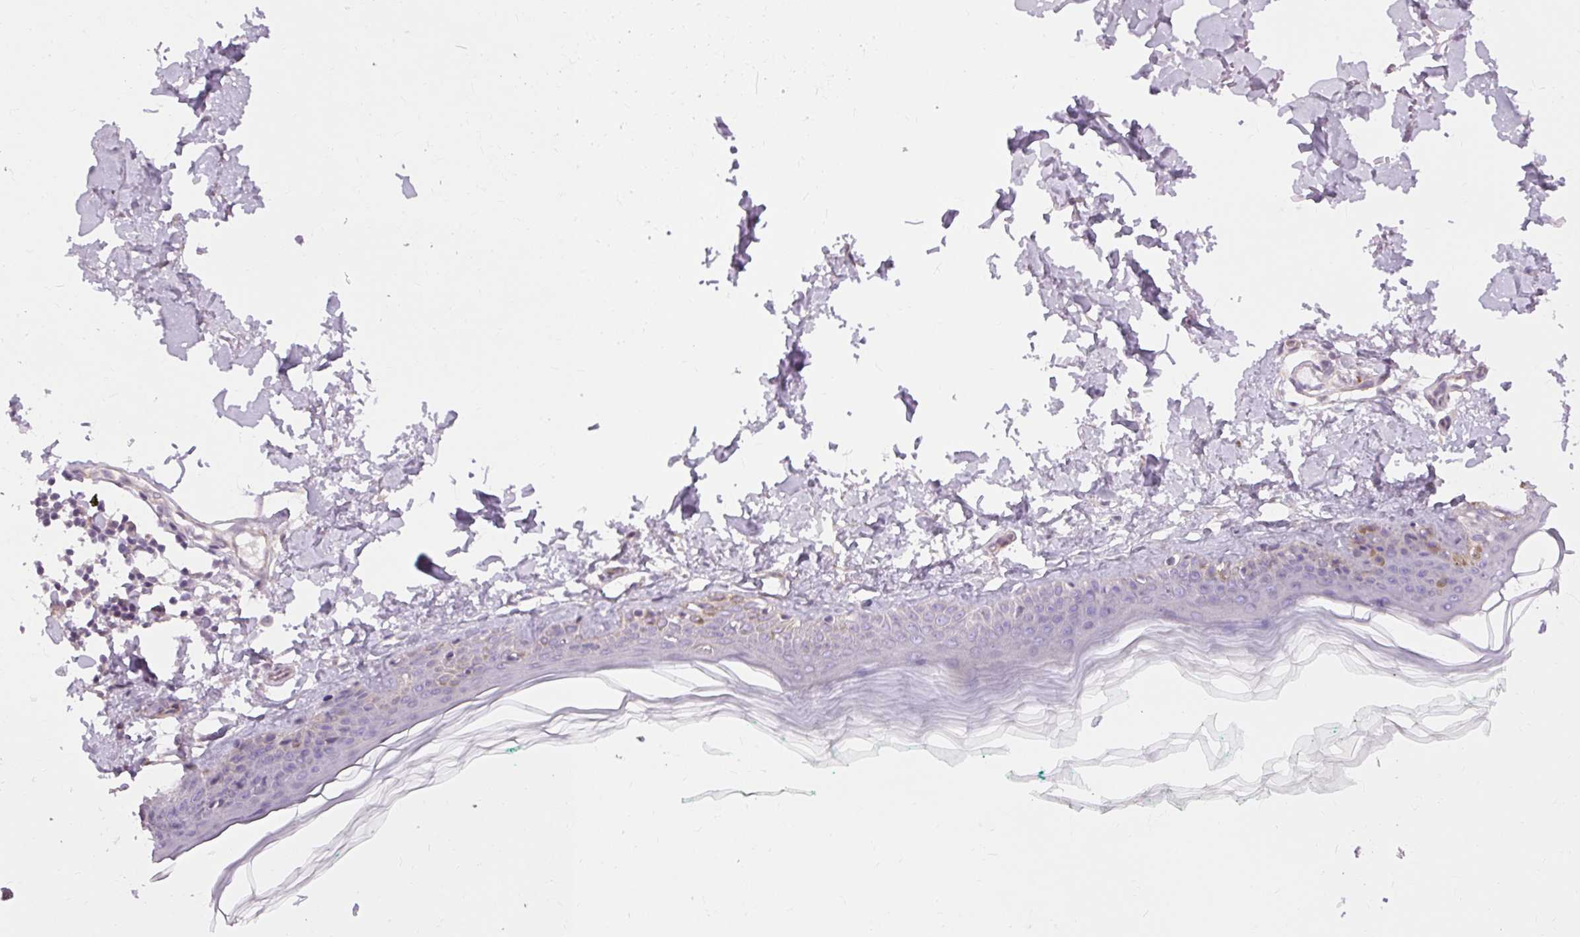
{"staining": {"intensity": "negative", "quantity": "none", "location": "none"}, "tissue": "skin", "cell_type": "Fibroblasts", "image_type": "normal", "snomed": [{"axis": "morphology", "description": "Normal tissue, NOS"}, {"axis": "topography", "description": "Skin"}, {"axis": "topography", "description": "Peripheral nerve tissue"}], "caption": "Immunohistochemistry (IHC) of unremarkable human skin displays no expression in fibroblasts. (Brightfield microscopy of DAB (3,3'-diaminobenzidine) IHC at high magnification).", "gene": "TM6SF1", "patient": {"sex": "female", "age": 45}}